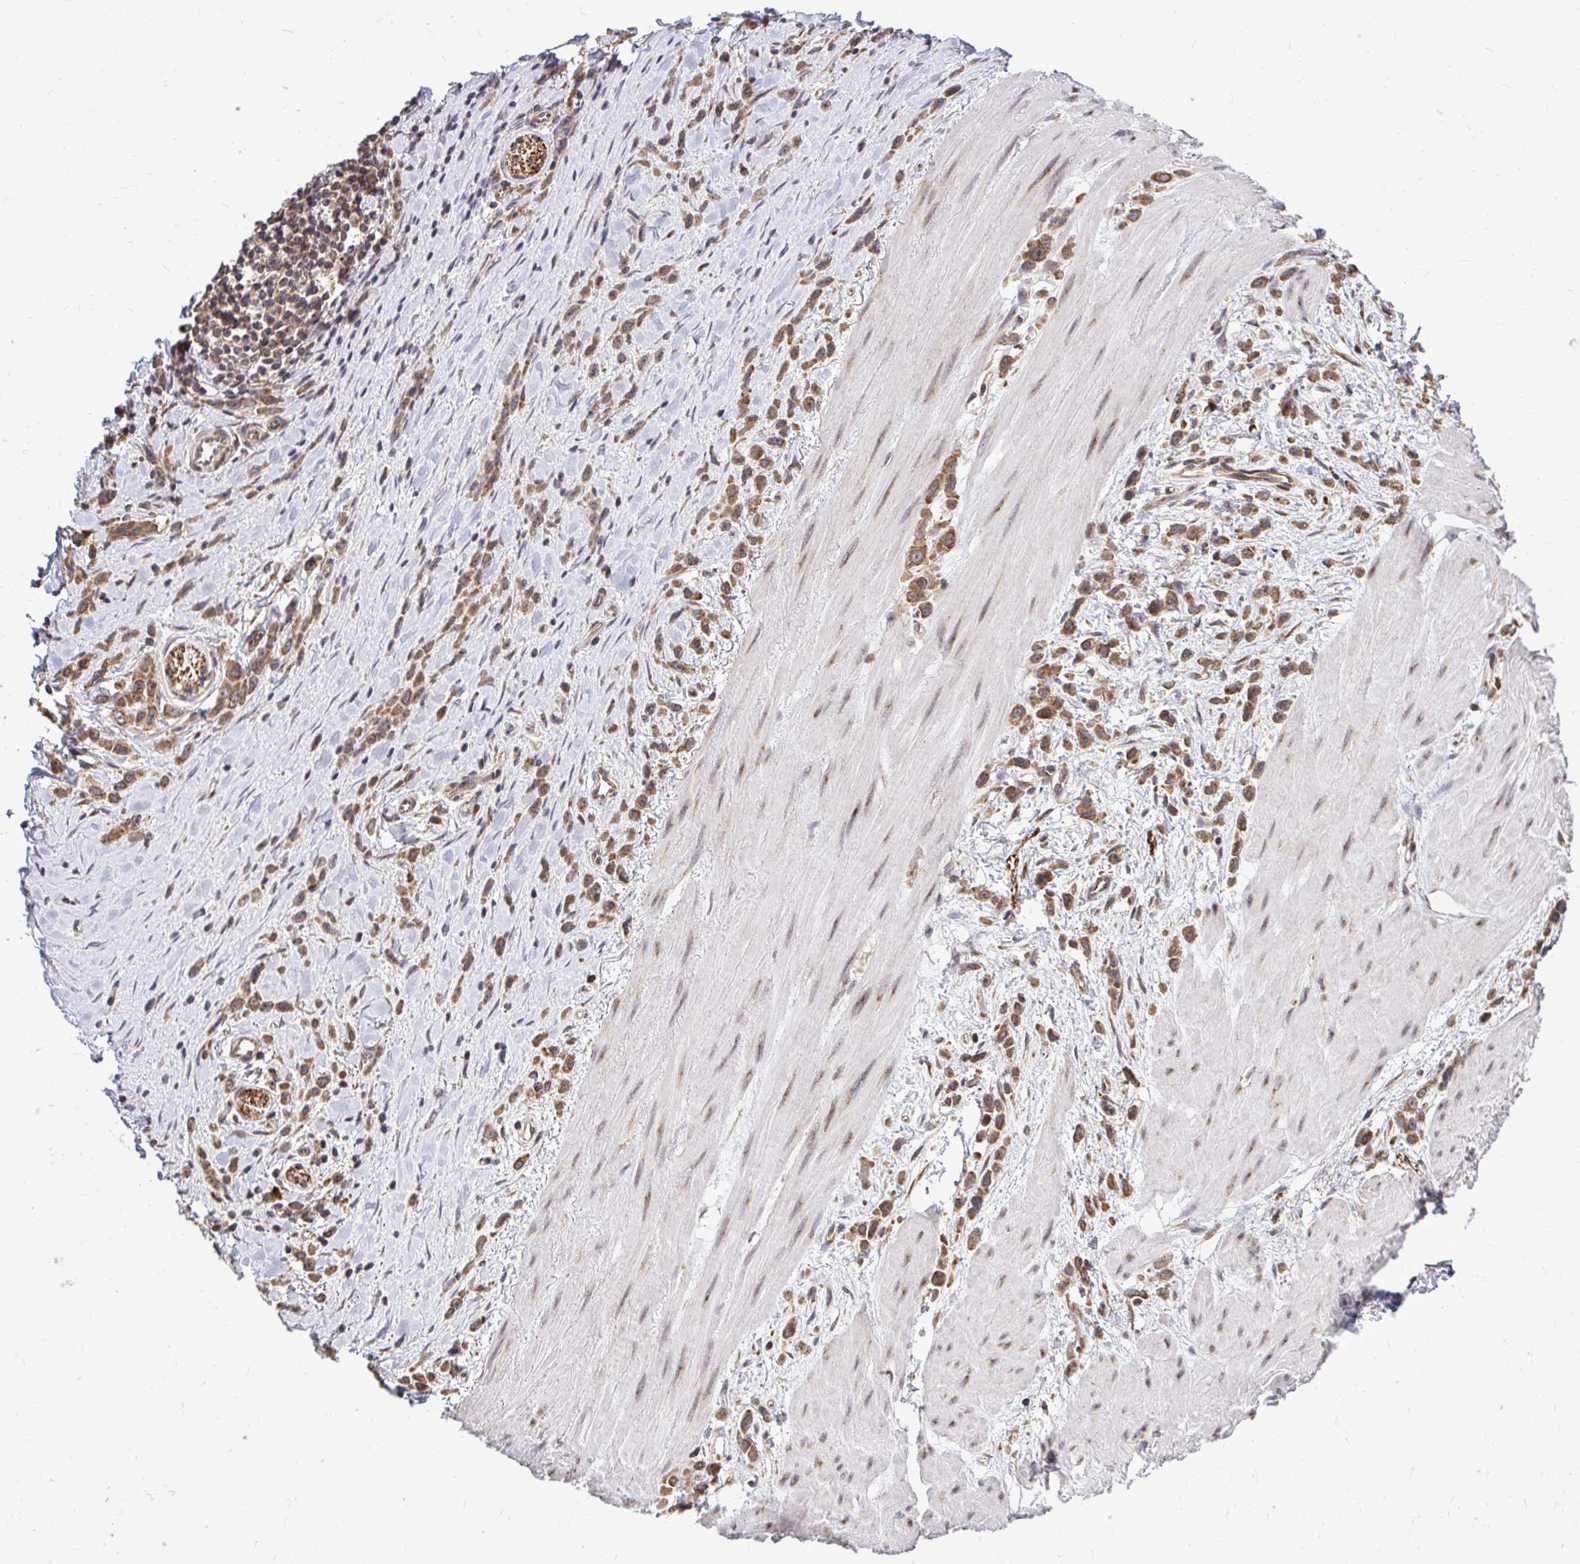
{"staining": {"intensity": "moderate", "quantity": ">75%", "location": "cytoplasmic/membranous"}, "tissue": "stomach cancer", "cell_type": "Tumor cells", "image_type": "cancer", "snomed": [{"axis": "morphology", "description": "Adenocarcinoma, NOS"}, {"axis": "topography", "description": "Stomach"}], "caption": "Stomach cancer (adenocarcinoma) tissue displays moderate cytoplasmic/membranous positivity in about >75% of tumor cells The protein of interest is shown in brown color, while the nuclei are stained blue.", "gene": "FMR1", "patient": {"sex": "male", "age": 47}}